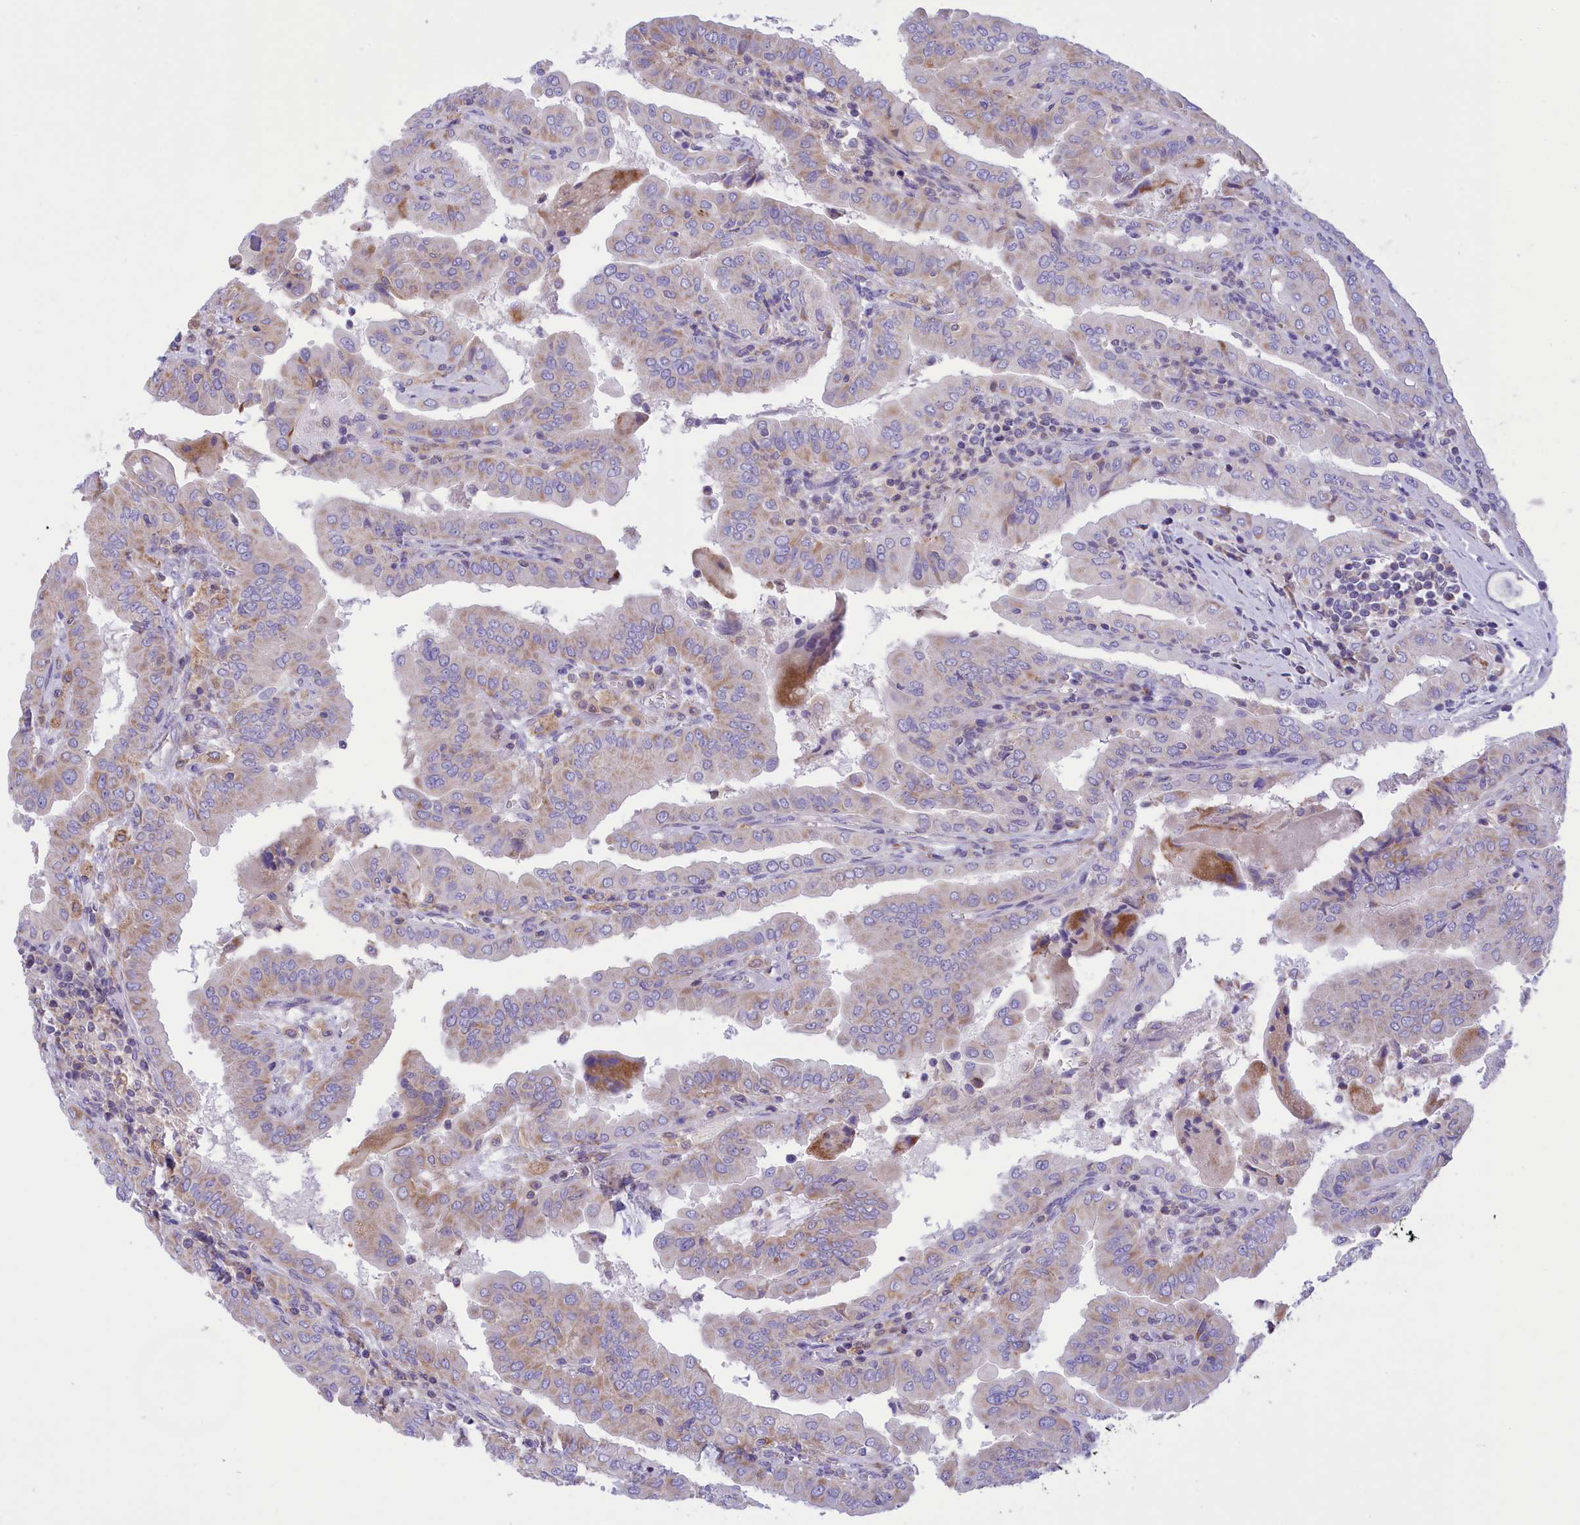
{"staining": {"intensity": "weak", "quantity": "25%-75%", "location": "cytoplasmic/membranous"}, "tissue": "thyroid cancer", "cell_type": "Tumor cells", "image_type": "cancer", "snomed": [{"axis": "morphology", "description": "Papillary adenocarcinoma, NOS"}, {"axis": "topography", "description": "Thyroid gland"}], "caption": "Tumor cells reveal weak cytoplasmic/membranous staining in about 25%-75% of cells in thyroid papillary adenocarcinoma.", "gene": "CORO7-PAM16", "patient": {"sex": "male", "age": 33}}